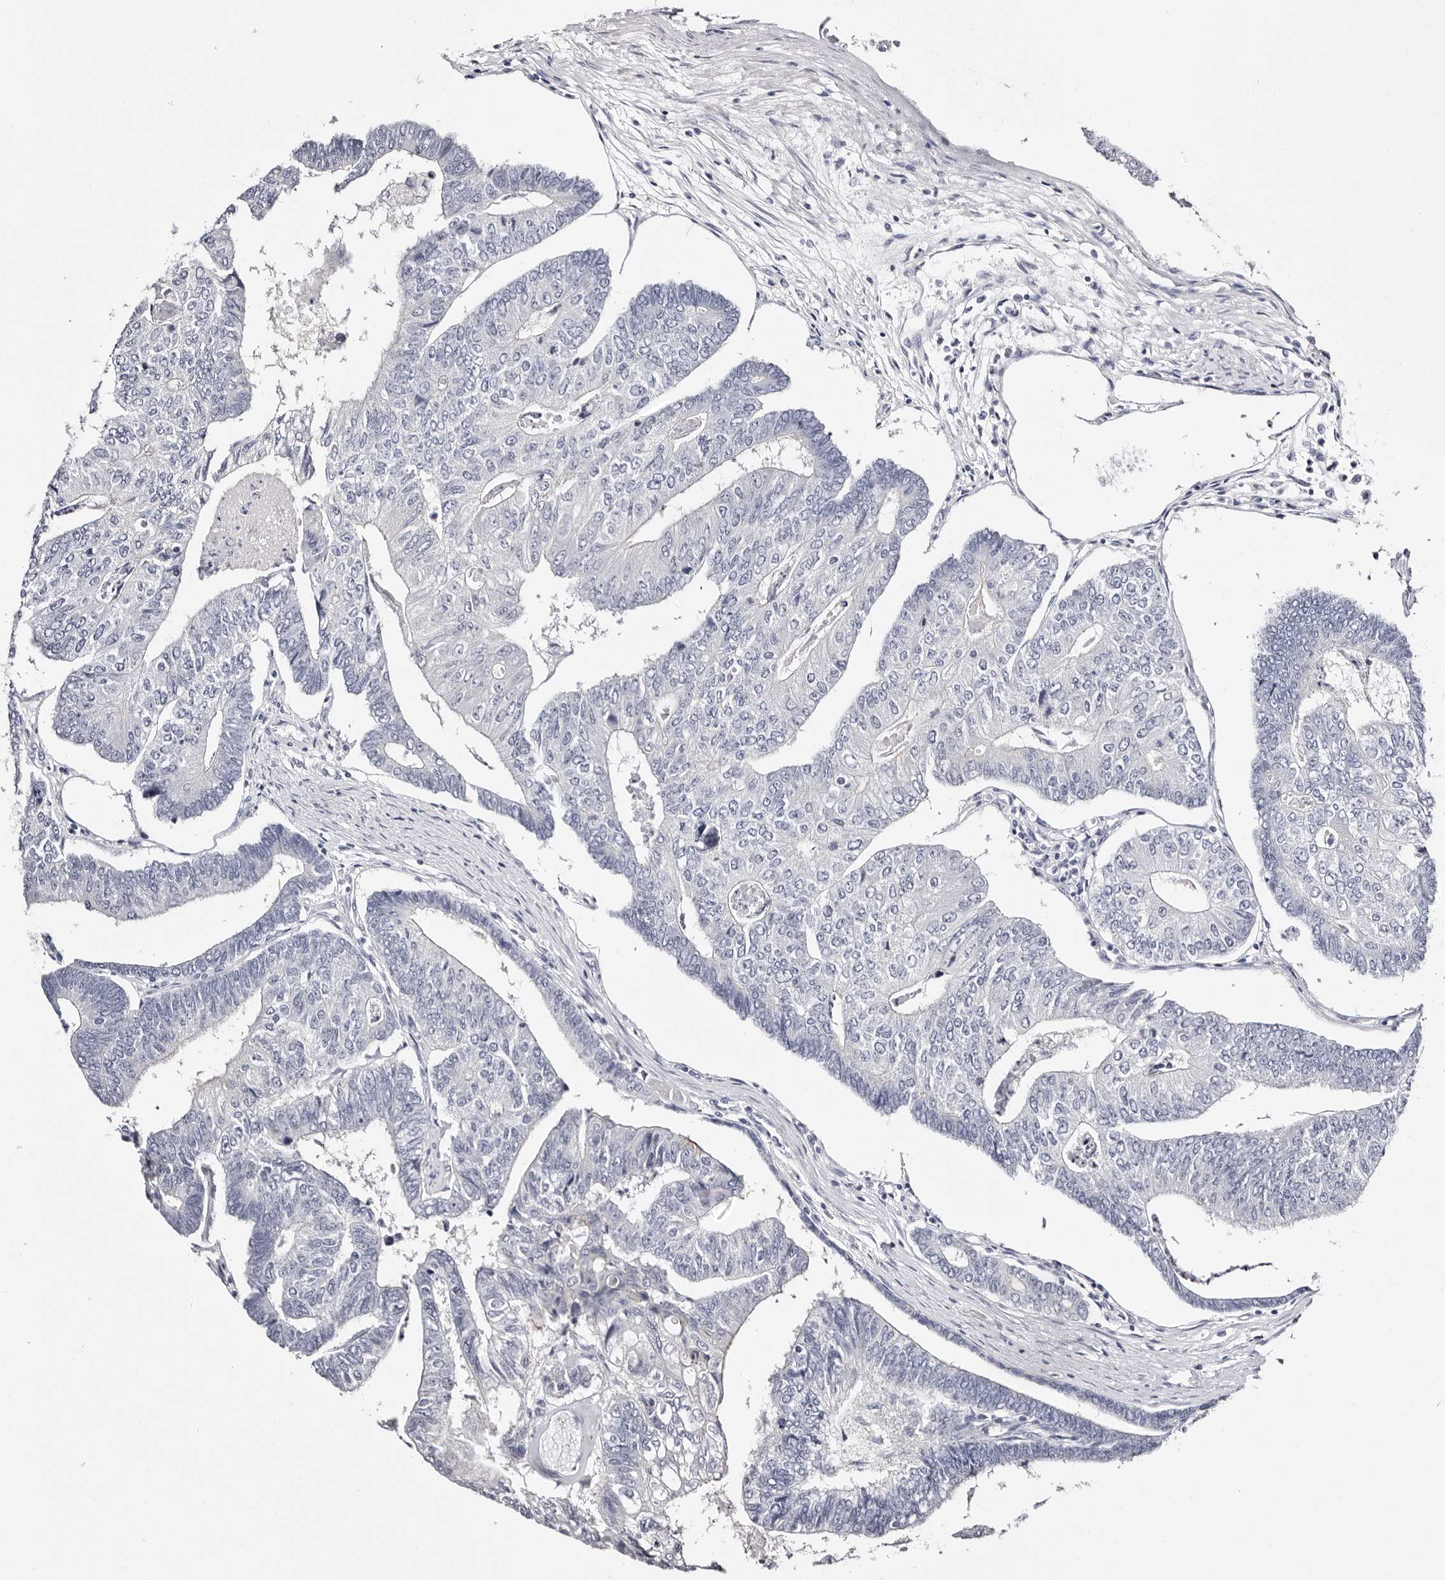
{"staining": {"intensity": "negative", "quantity": "none", "location": "none"}, "tissue": "colorectal cancer", "cell_type": "Tumor cells", "image_type": "cancer", "snomed": [{"axis": "morphology", "description": "Adenocarcinoma, NOS"}, {"axis": "topography", "description": "Colon"}], "caption": "A high-resolution micrograph shows immunohistochemistry (IHC) staining of colorectal cancer (adenocarcinoma), which exhibits no significant positivity in tumor cells.", "gene": "ROM1", "patient": {"sex": "female", "age": 67}}